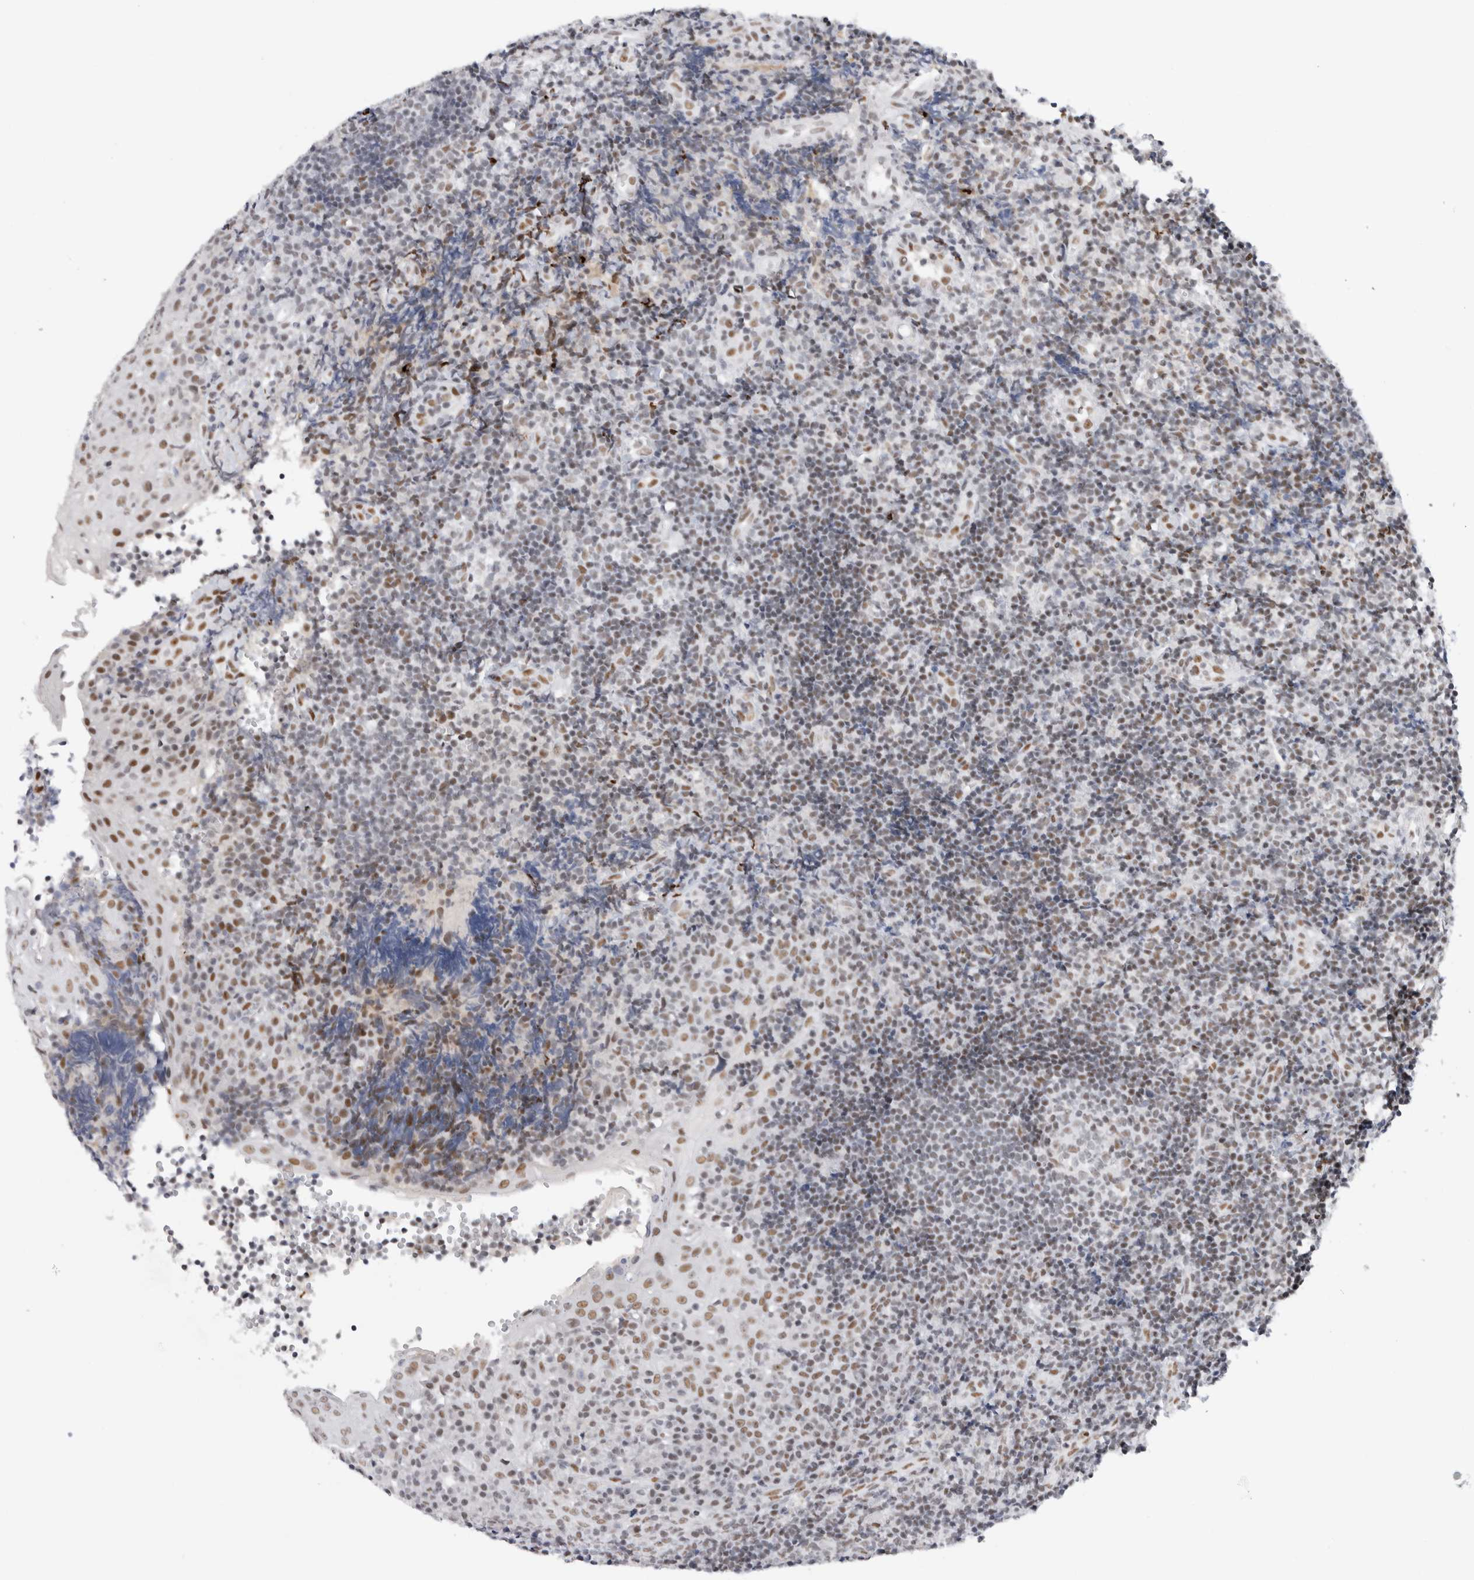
{"staining": {"intensity": "weak", "quantity": "25%-75%", "location": "nuclear"}, "tissue": "tonsil", "cell_type": "Germinal center cells", "image_type": "normal", "snomed": [{"axis": "morphology", "description": "Normal tissue, NOS"}, {"axis": "topography", "description": "Tonsil"}], "caption": "Immunohistochemical staining of unremarkable human tonsil demonstrates low levels of weak nuclear staining in approximately 25%-75% of germinal center cells.", "gene": "COPS7A", "patient": {"sex": "female", "age": 40}}